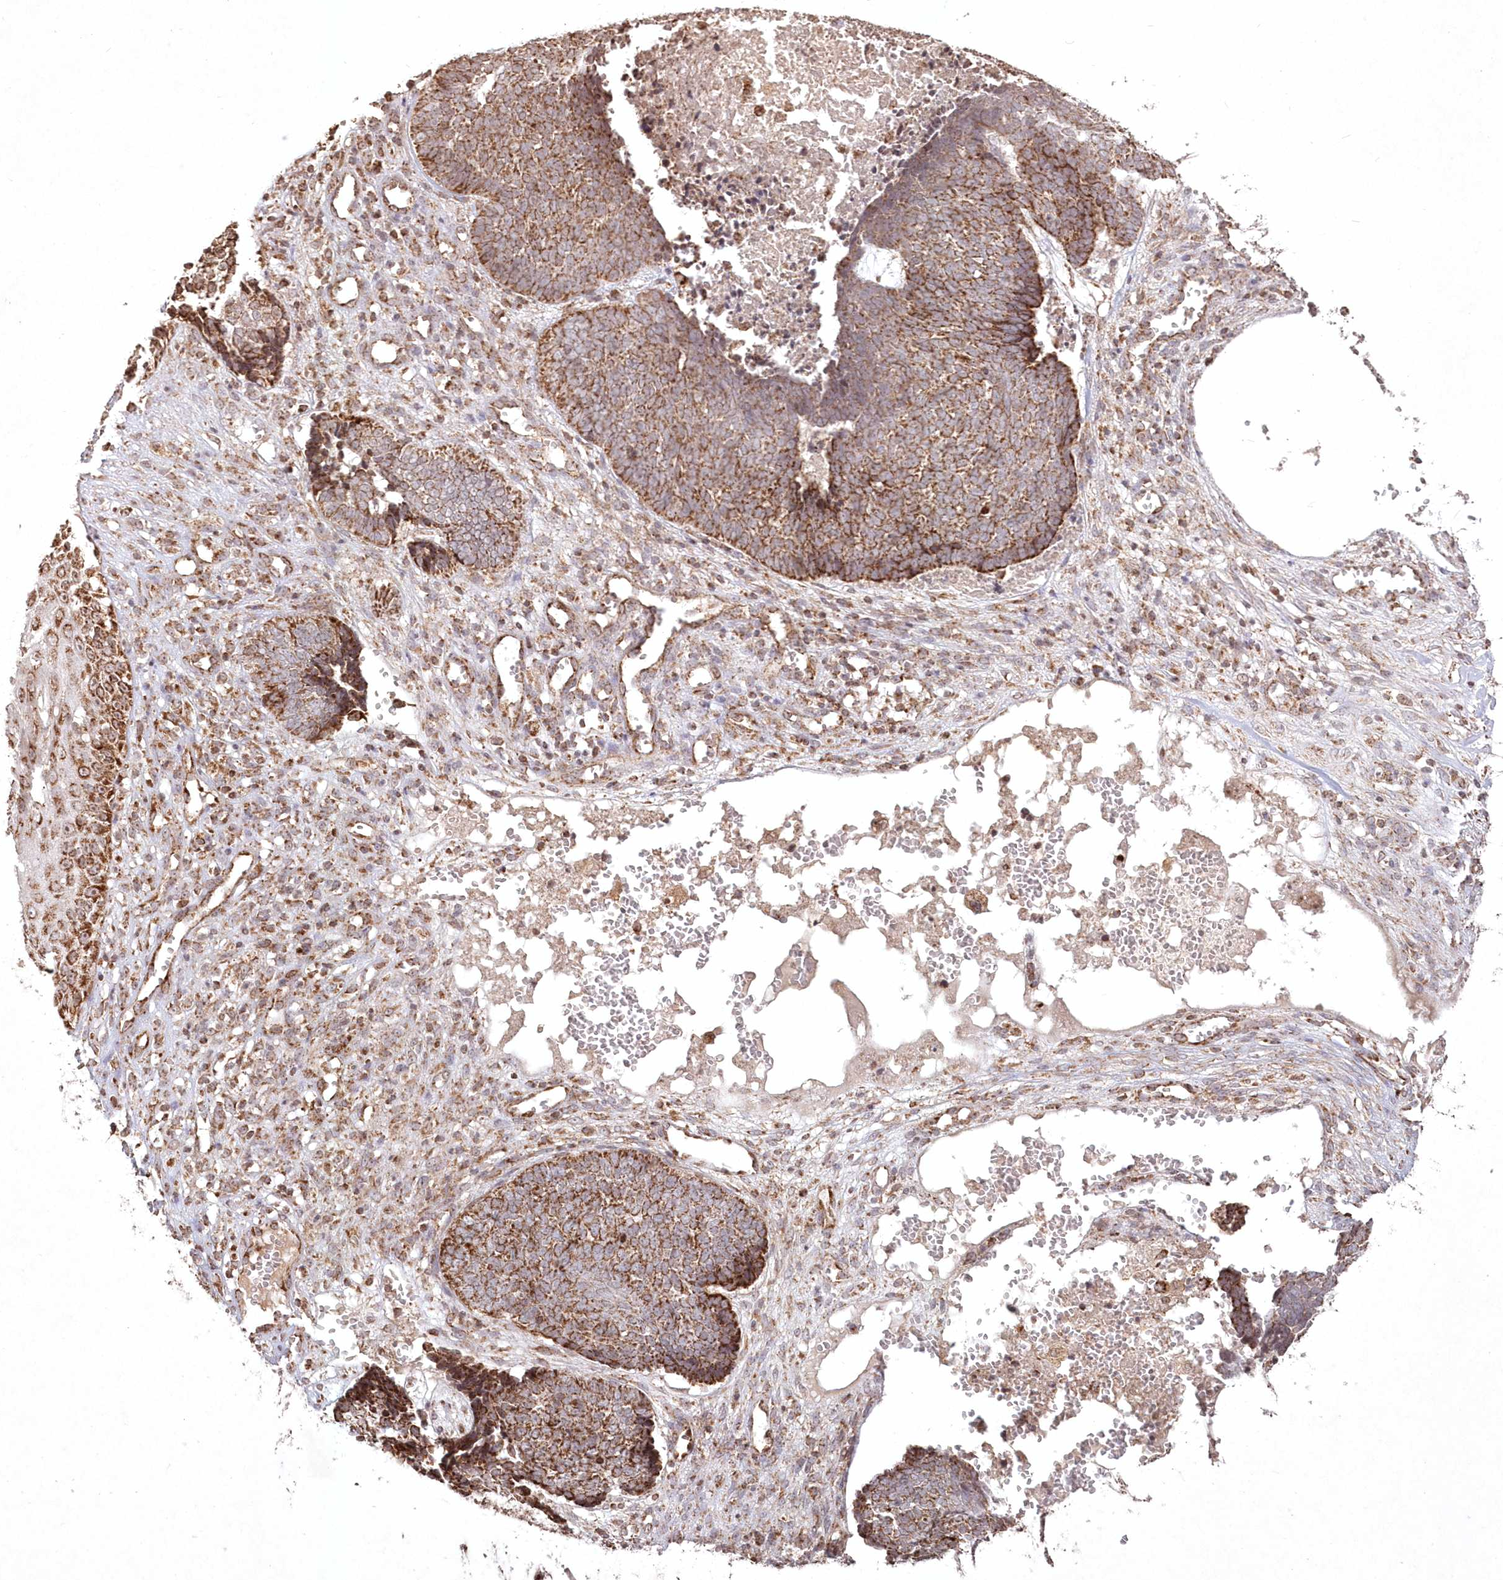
{"staining": {"intensity": "strong", "quantity": ">75%", "location": "cytoplasmic/membranous"}, "tissue": "skin cancer", "cell_type": "Tumor cells", "image_type": "cancer", "snomed": [{"axis": "morphology", "description": "Basal cell carcinoma"}, {"axis": "topography", "description": "Skin"}], "caption": "IHC image of neoplastic tissue: human skin cancer (basal cell carcinoma) stained using IHC shows high levels of strong protein expression localized specifically in the cytoplasmic/membranous of tumor cells, appearing as a cytoplasmic/membranous brown color.", "gene": "LRPPRC", "patient": {"sex": "male", "age": 84}}